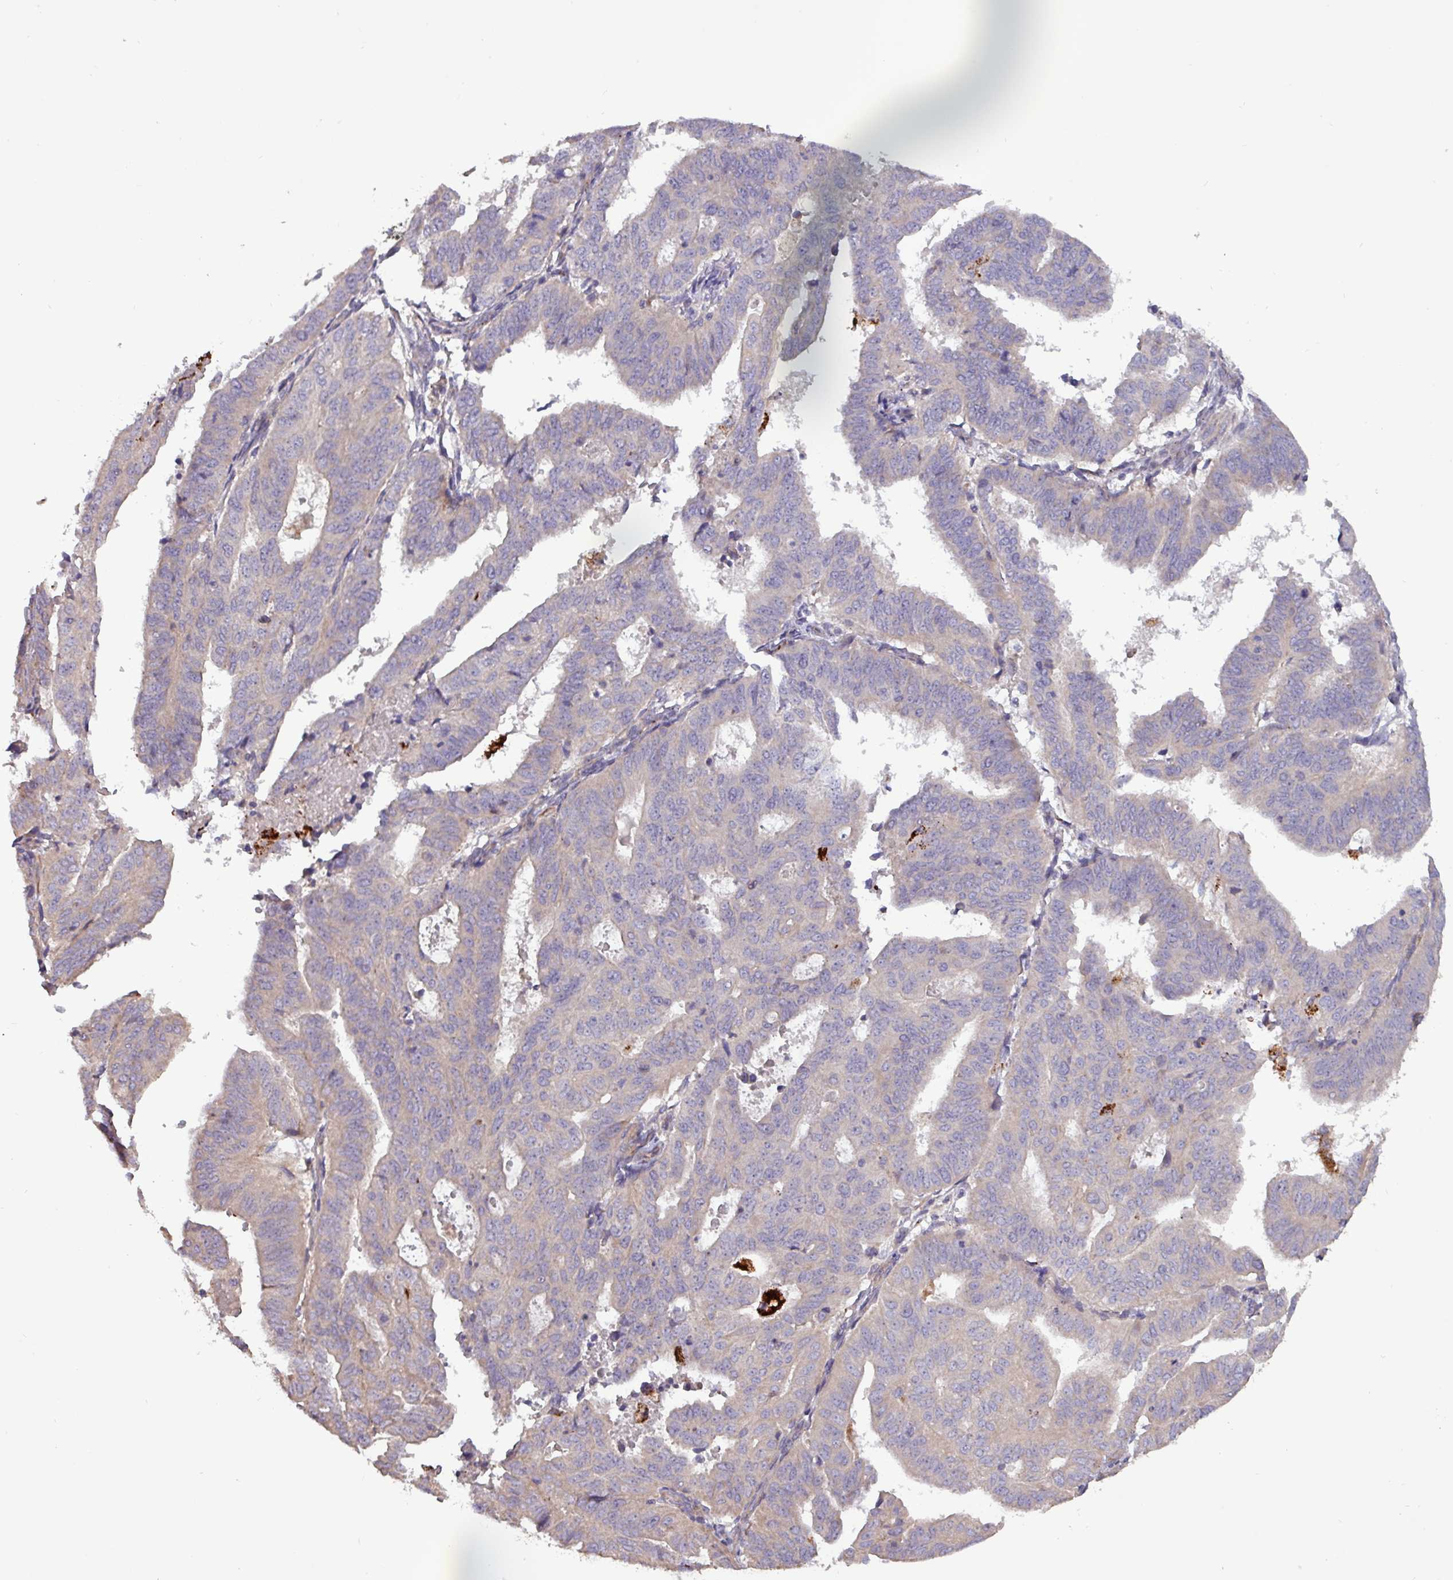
{"staining": {"intensity": "negative", "quantity": "none", "location": "none"}, "tissue": "endometrial cancer", "cell_type": "Tumor cells", "image_type": "cancer", "snomed": [{"axis": "morphology", "description": "Adenocarcinoma, NOS"}, {"axis": "topography", "description": "Uterus"}], "caption": "A high-resolution histopathology image shows IHC staining of adenocarcinoma (endometrial), which demonstrates no significant positivity in tumor cells.", "gene": "PLIN2", "patient": {"sex": "female", "age": 77}}